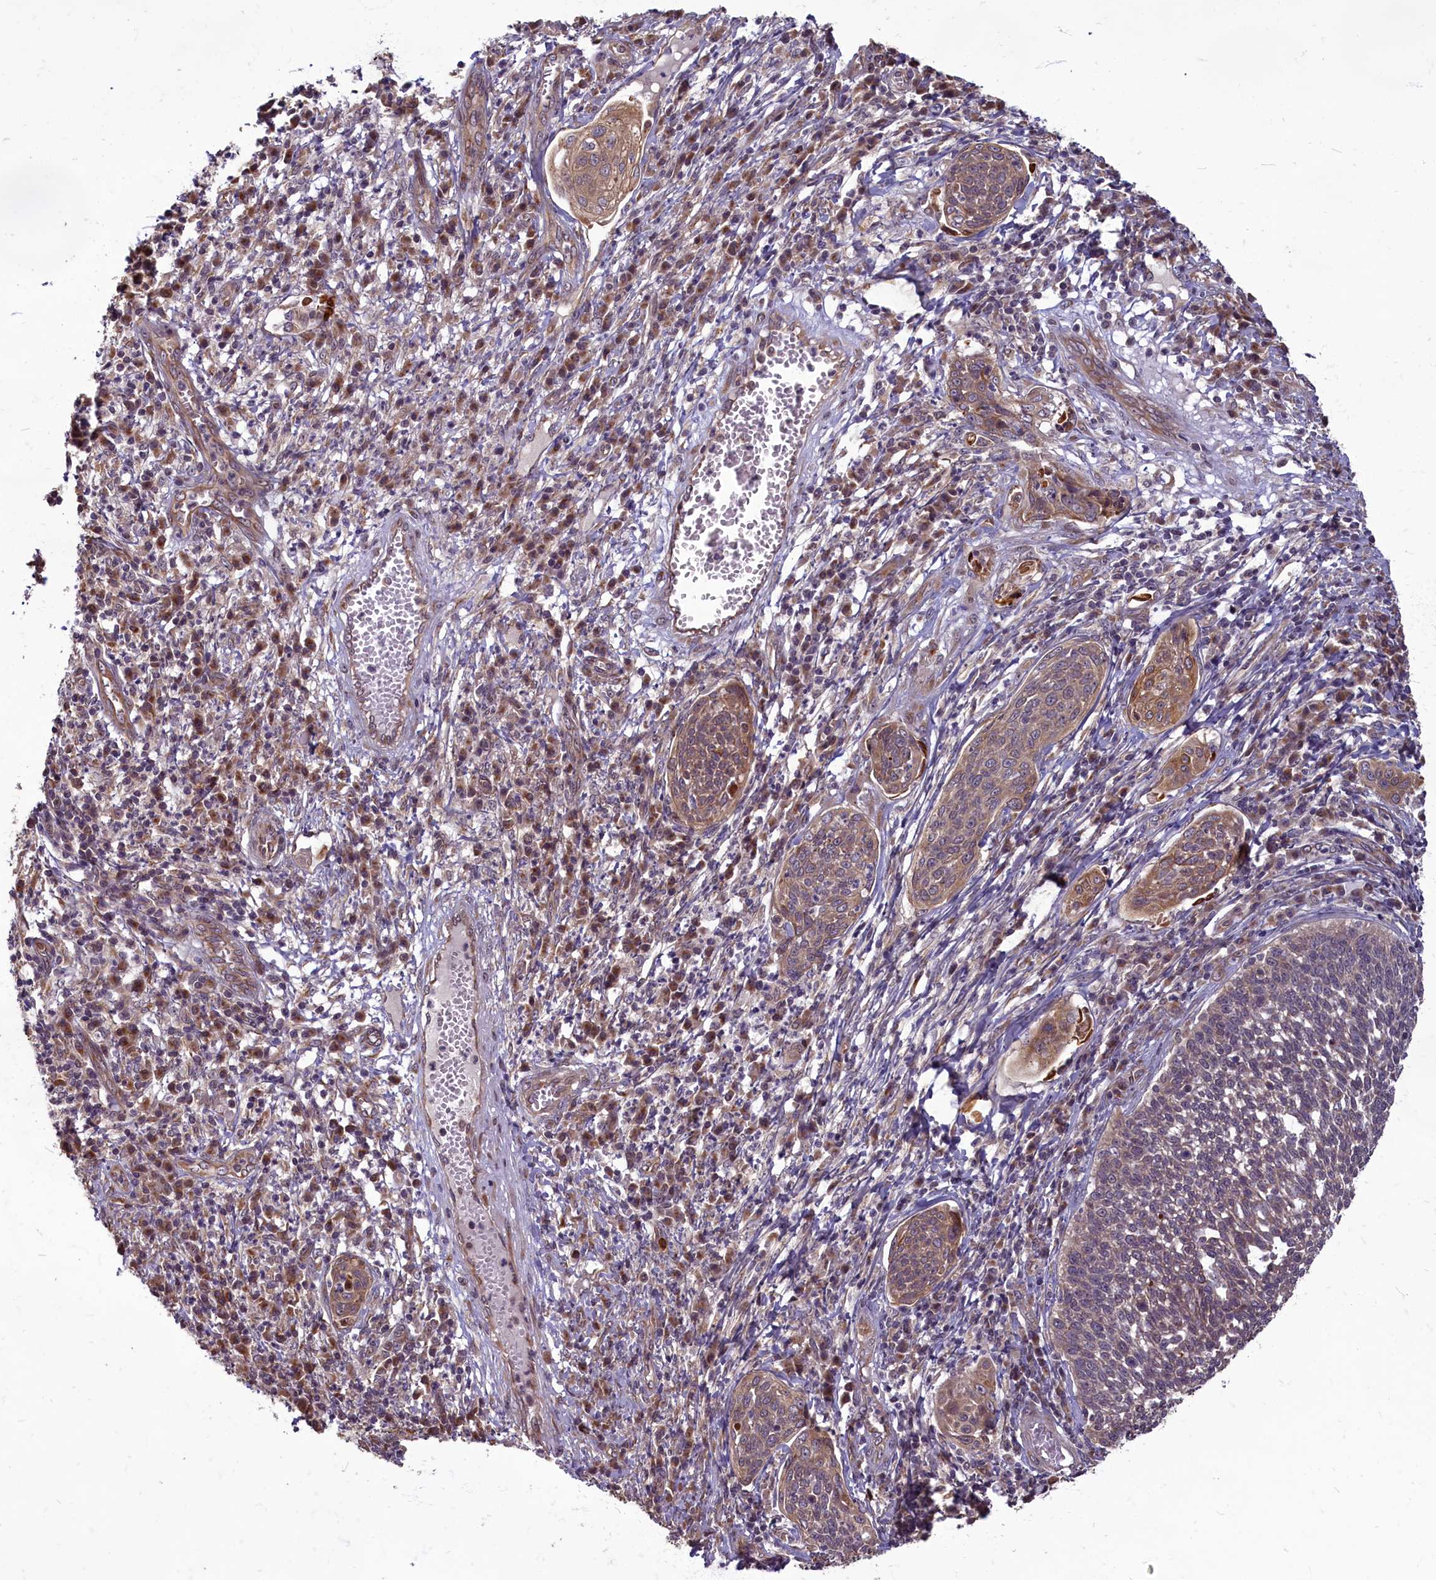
{"staining": {"intensity": "moderate", "quantity": ">75%", "location": "cytoplasmic/membranous"}, "tissue": "cervical cancer", "cell_type": "Tumor cells", "image_type": "cancer", "snomed": [{"axis": "morphology", "description": "Squamous cell carcinoma, NOS"}, {"axis": "topography", "description": "Cervix"}], "caption": "Moderate cytoplasmic/membranous protein staining is identified in about >75% of tumor cells in cervical cancer.", "gene": "MYCBP", "patient": {"sex": "female", "age": 34}}